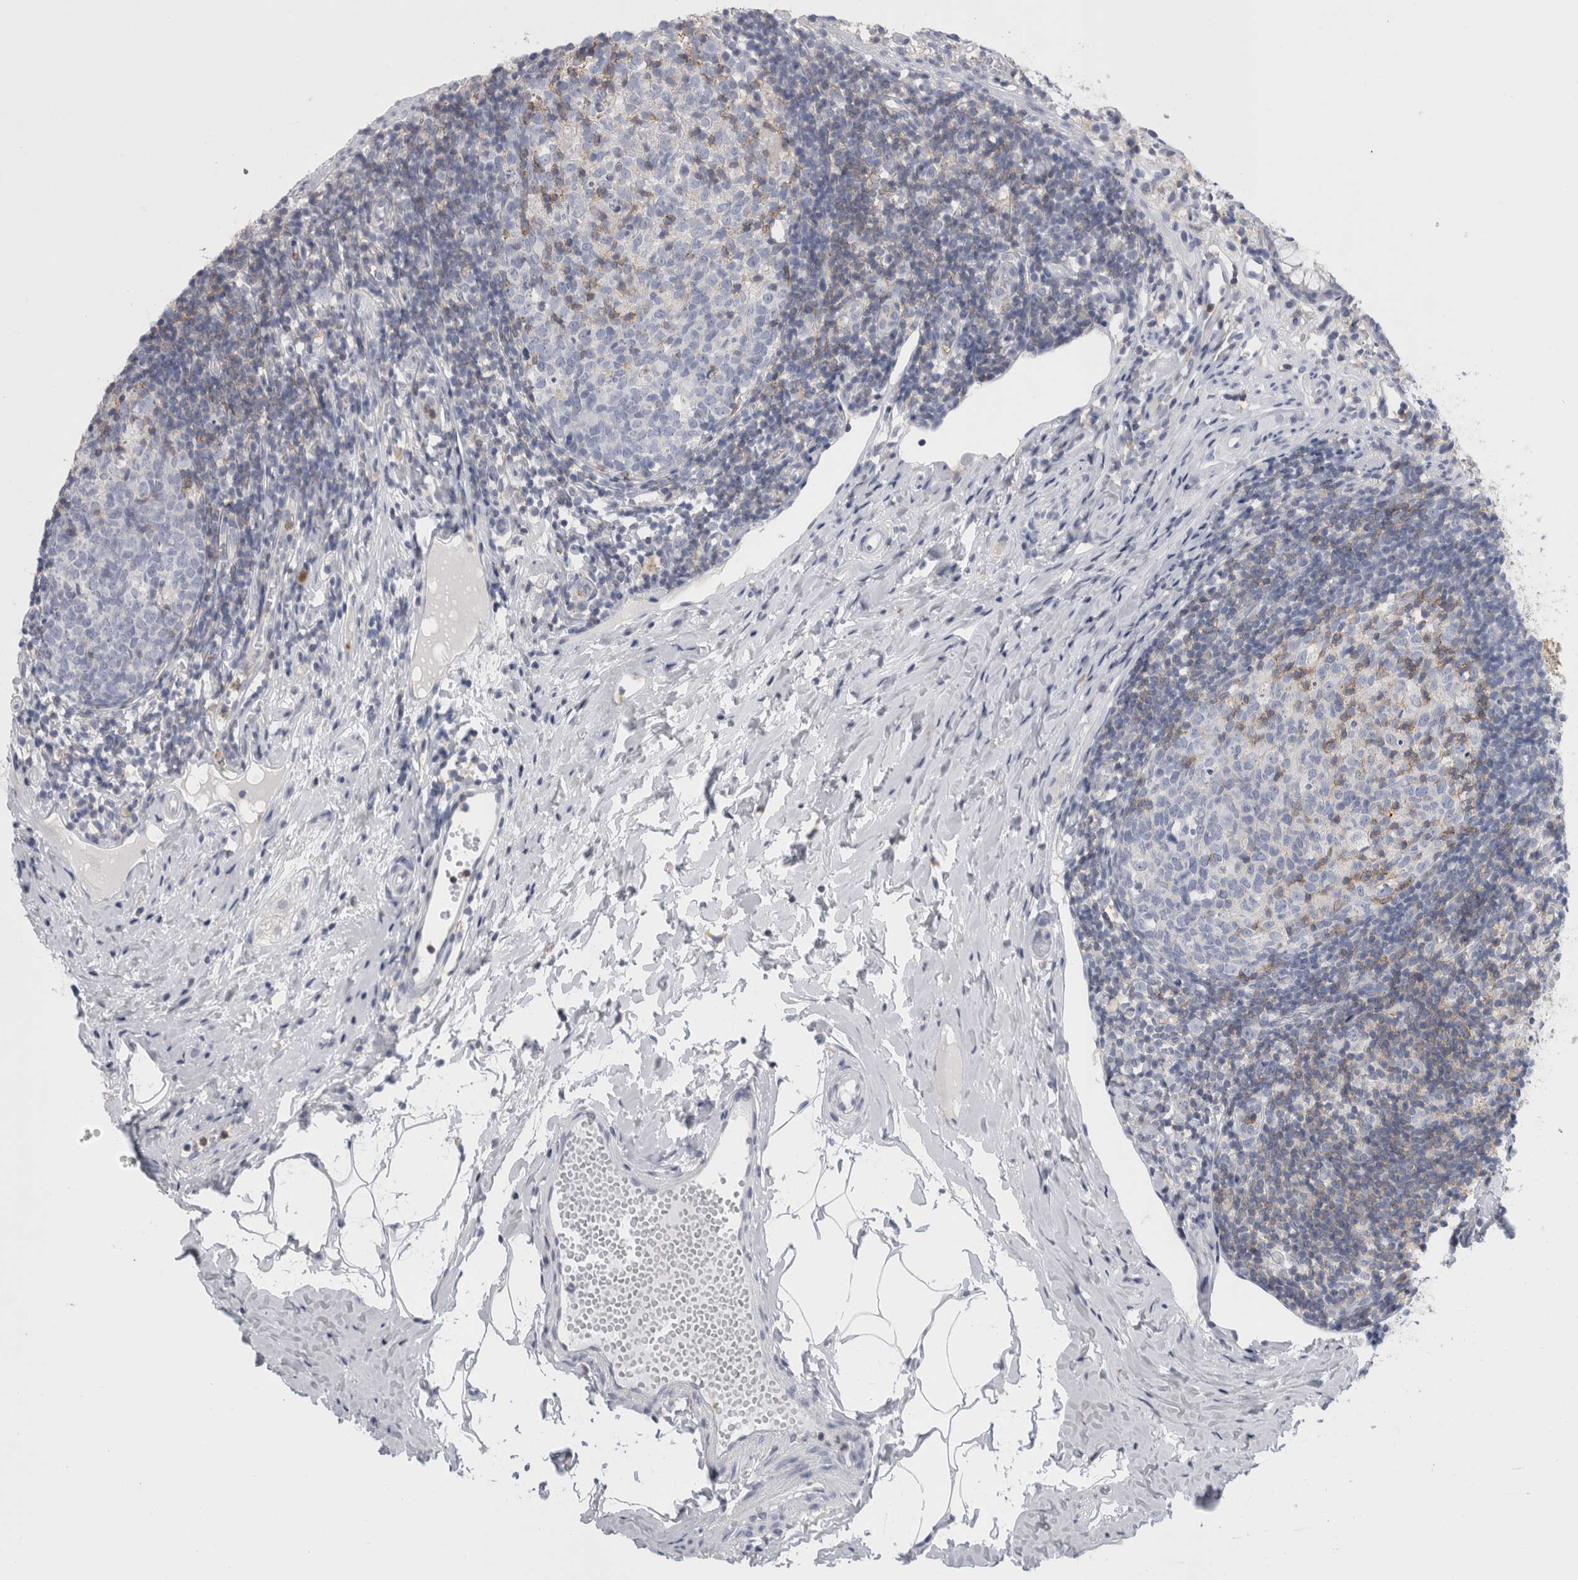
{"staining": {"intensity": "negative", "quantity": "none", "location": "none"}, "tissue": "appendix", "cell_type": "Glandular cells", "image_type": "normal", "snomed": [{"axis": "morphology", "description": "Normal tissue, NOS"}, {"axis": "topography", "description": "Appendix"}], "caption": "An immunohistochemistry (IHC) histopathology image of normal appendix is shown. There is no staining in glandular cells of appendix.", "gene": "ANKFY1", "patient": {"sex": "female", "age": 20}}